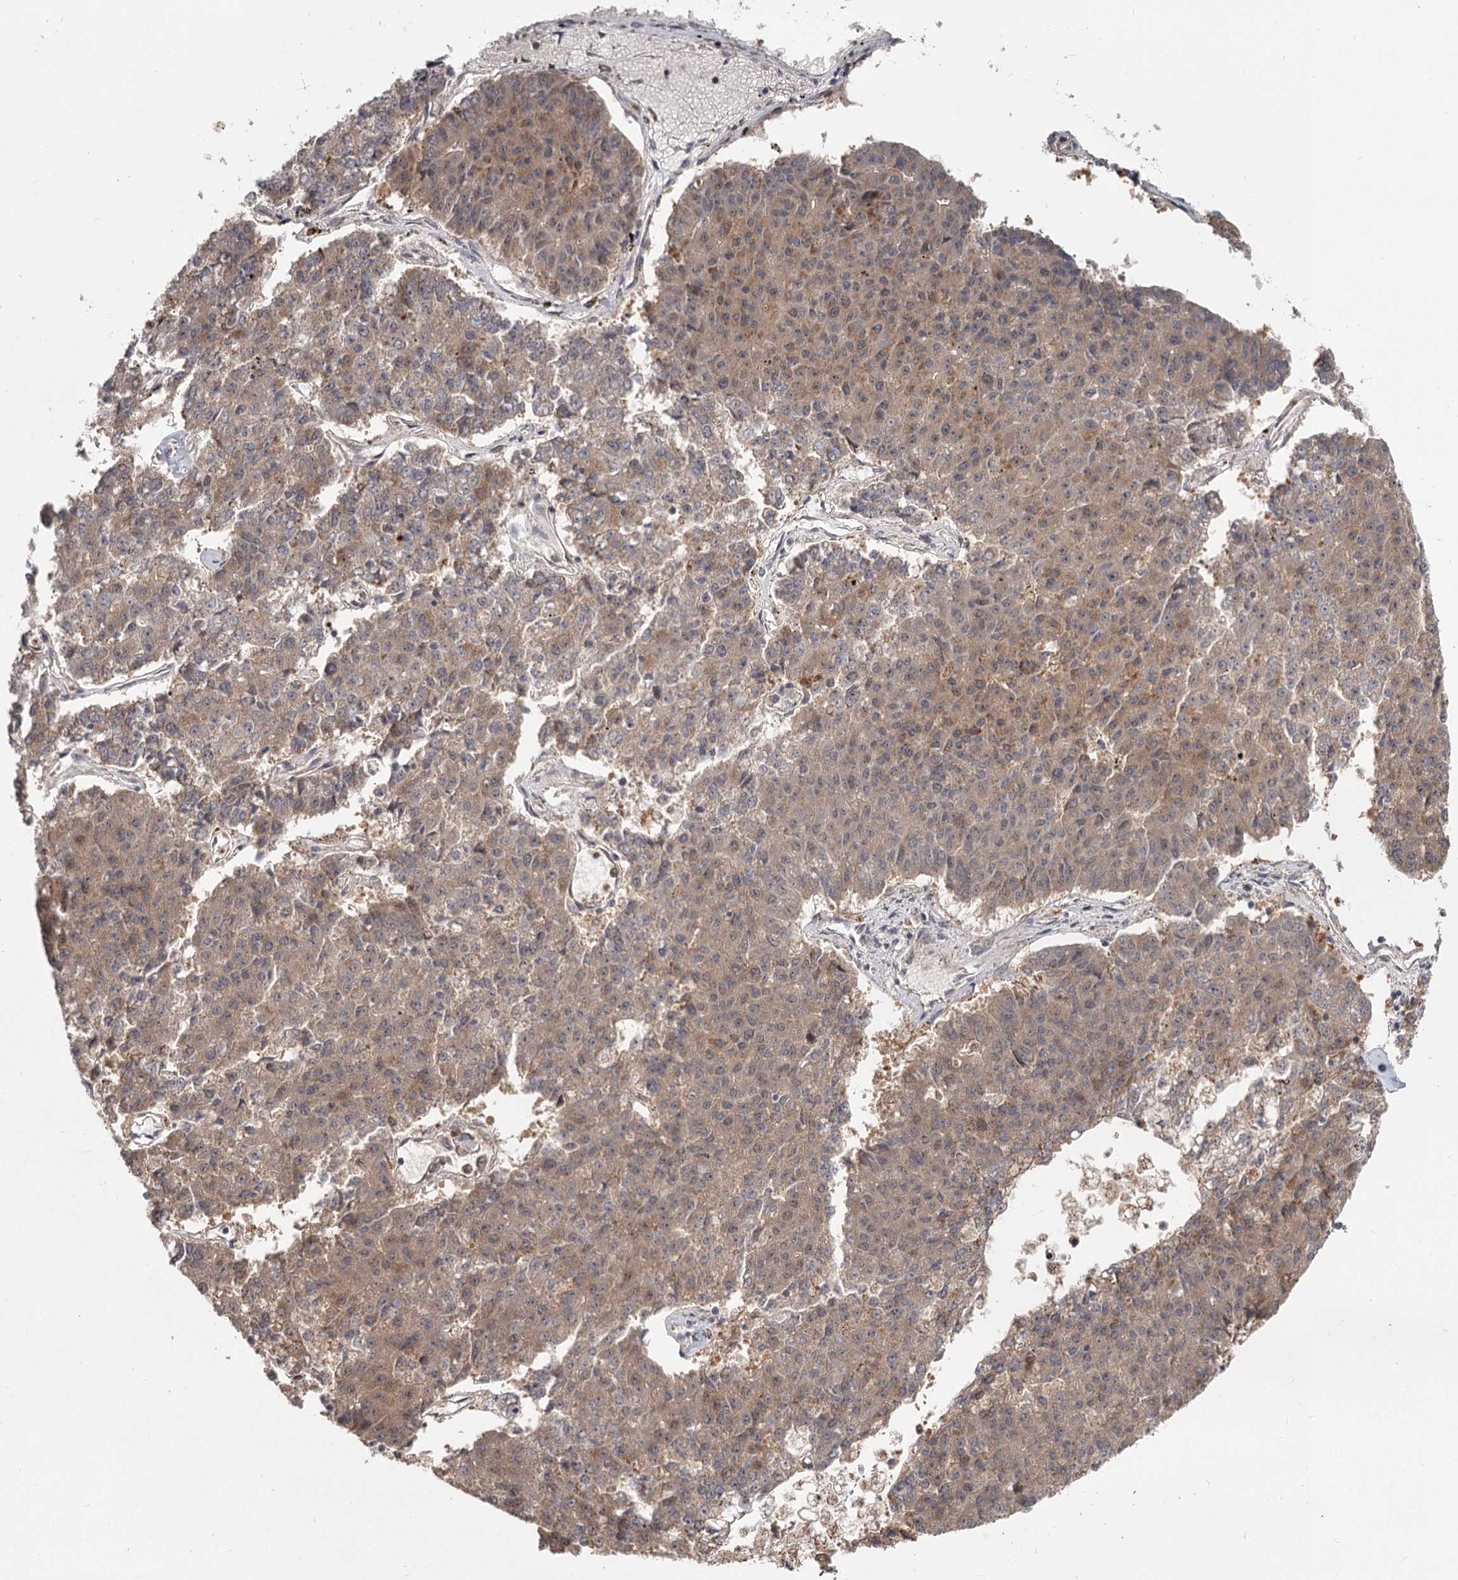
{"staining": {"intensity": "moderate", "quantity": "25%-75%", "location": "cytoplasmic/membranous"}, "tissue": "pancreatic cancer", "cell_type": "Tumor cells", "image_type": "cancer", "snomed": [{"axis": "morphology", "description": "Adenocarcinoma, NOS"}, {"axis": "topography", "description": "Pancreas"}], "caption": "Pancreatic adenocarcinoma stained with a protein marker reveals moderate staining in tumor cells.", "gene": "CDC123", "patient": {"sex": "male", "age": 50}}